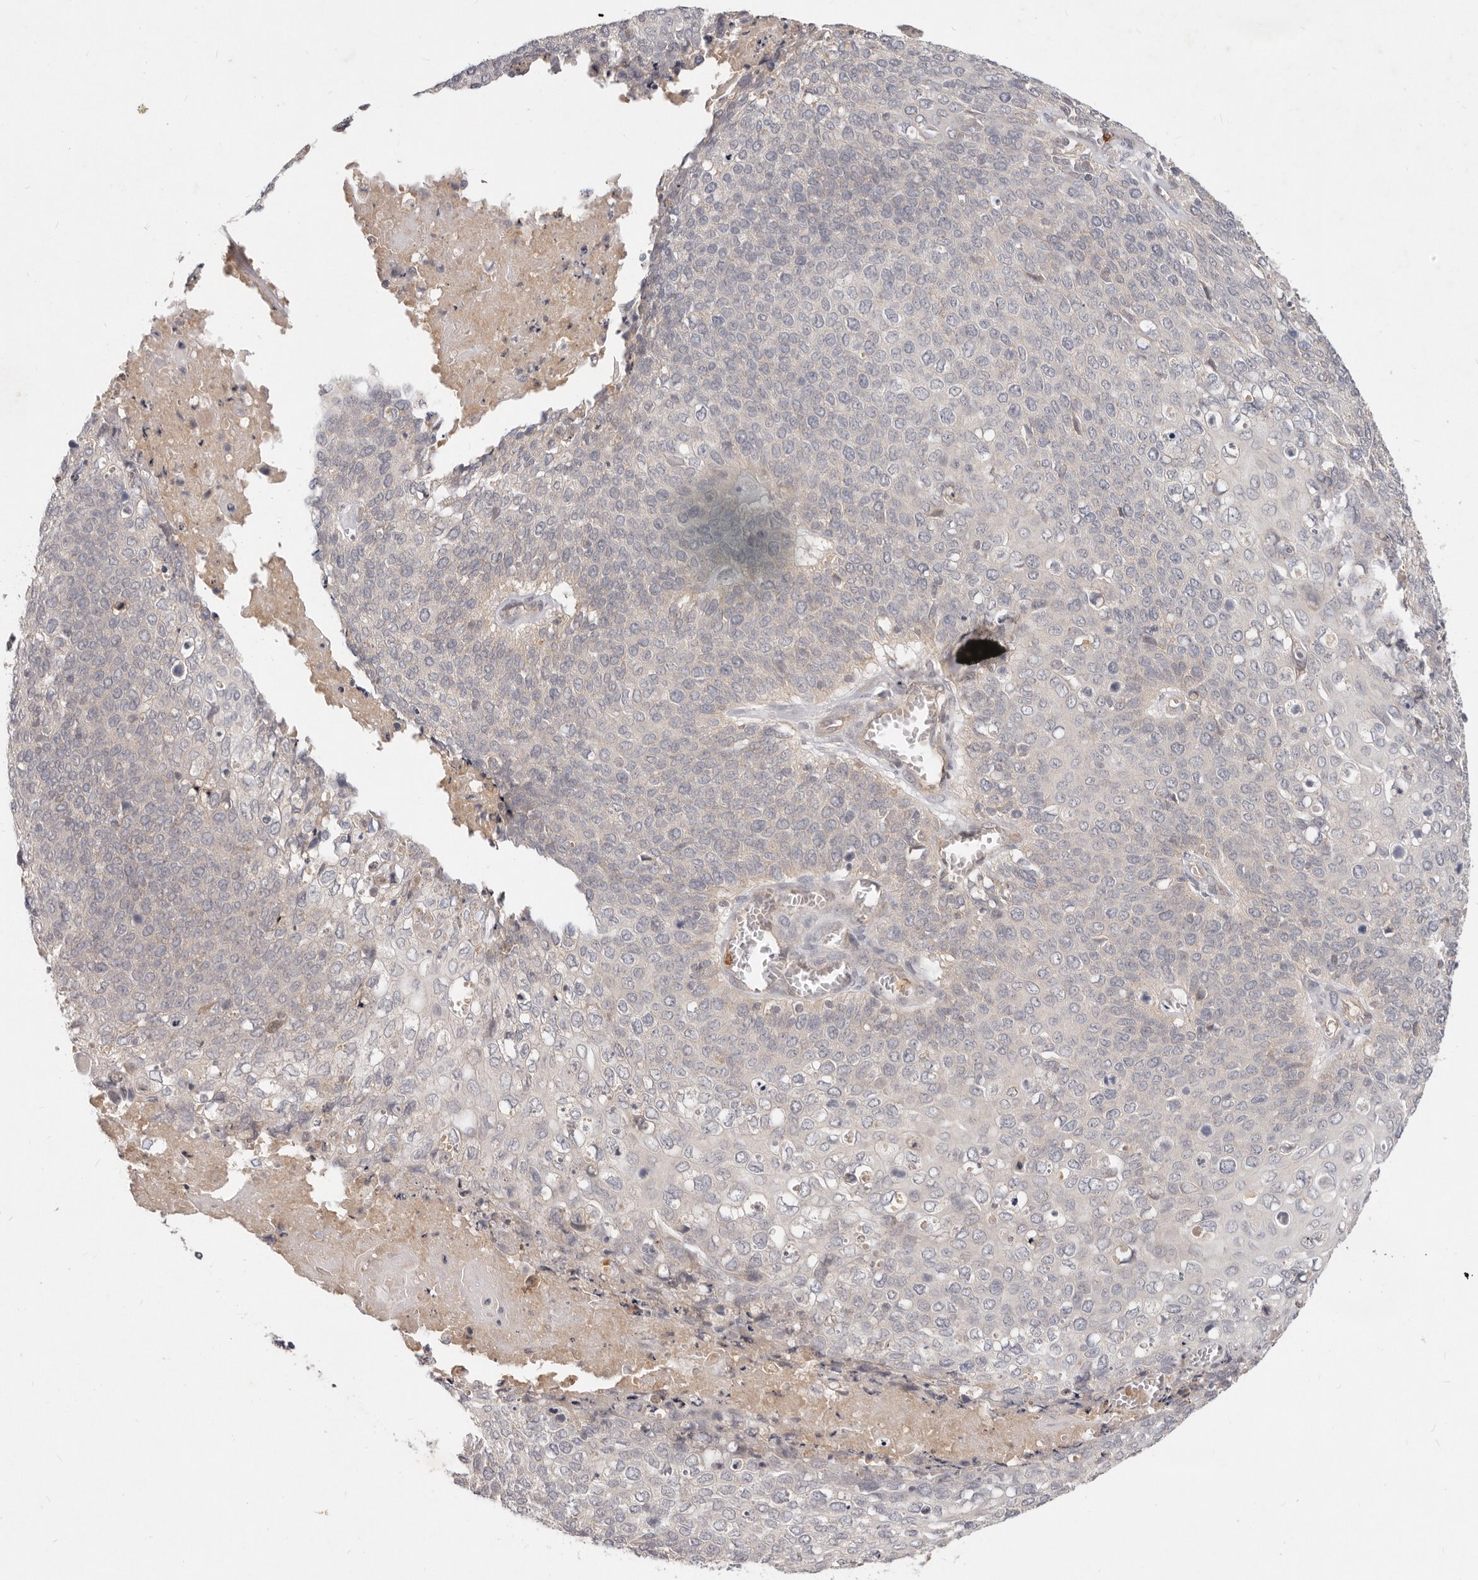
{"staining": {"intensity": "negative", "quantity": "none", "location": "none"}, "tissue": "cervical cancer", "cell_type": "Tumor cells", "image_type": "cancer", "snomed": [{"axis": "morphology", "description": "Squamous cell carcinoma, NOS"}, {"axis": "topography", "description": "Cervix"}], "caption": "IHC histopathology image of neoplastic tissue: cervical cancer (squamous cell carcinoma) stained with DAB reveals no significant protein positivity in tumor cells.", "gene": "USP49", "patient": {"sex": "female", "age": 39}}